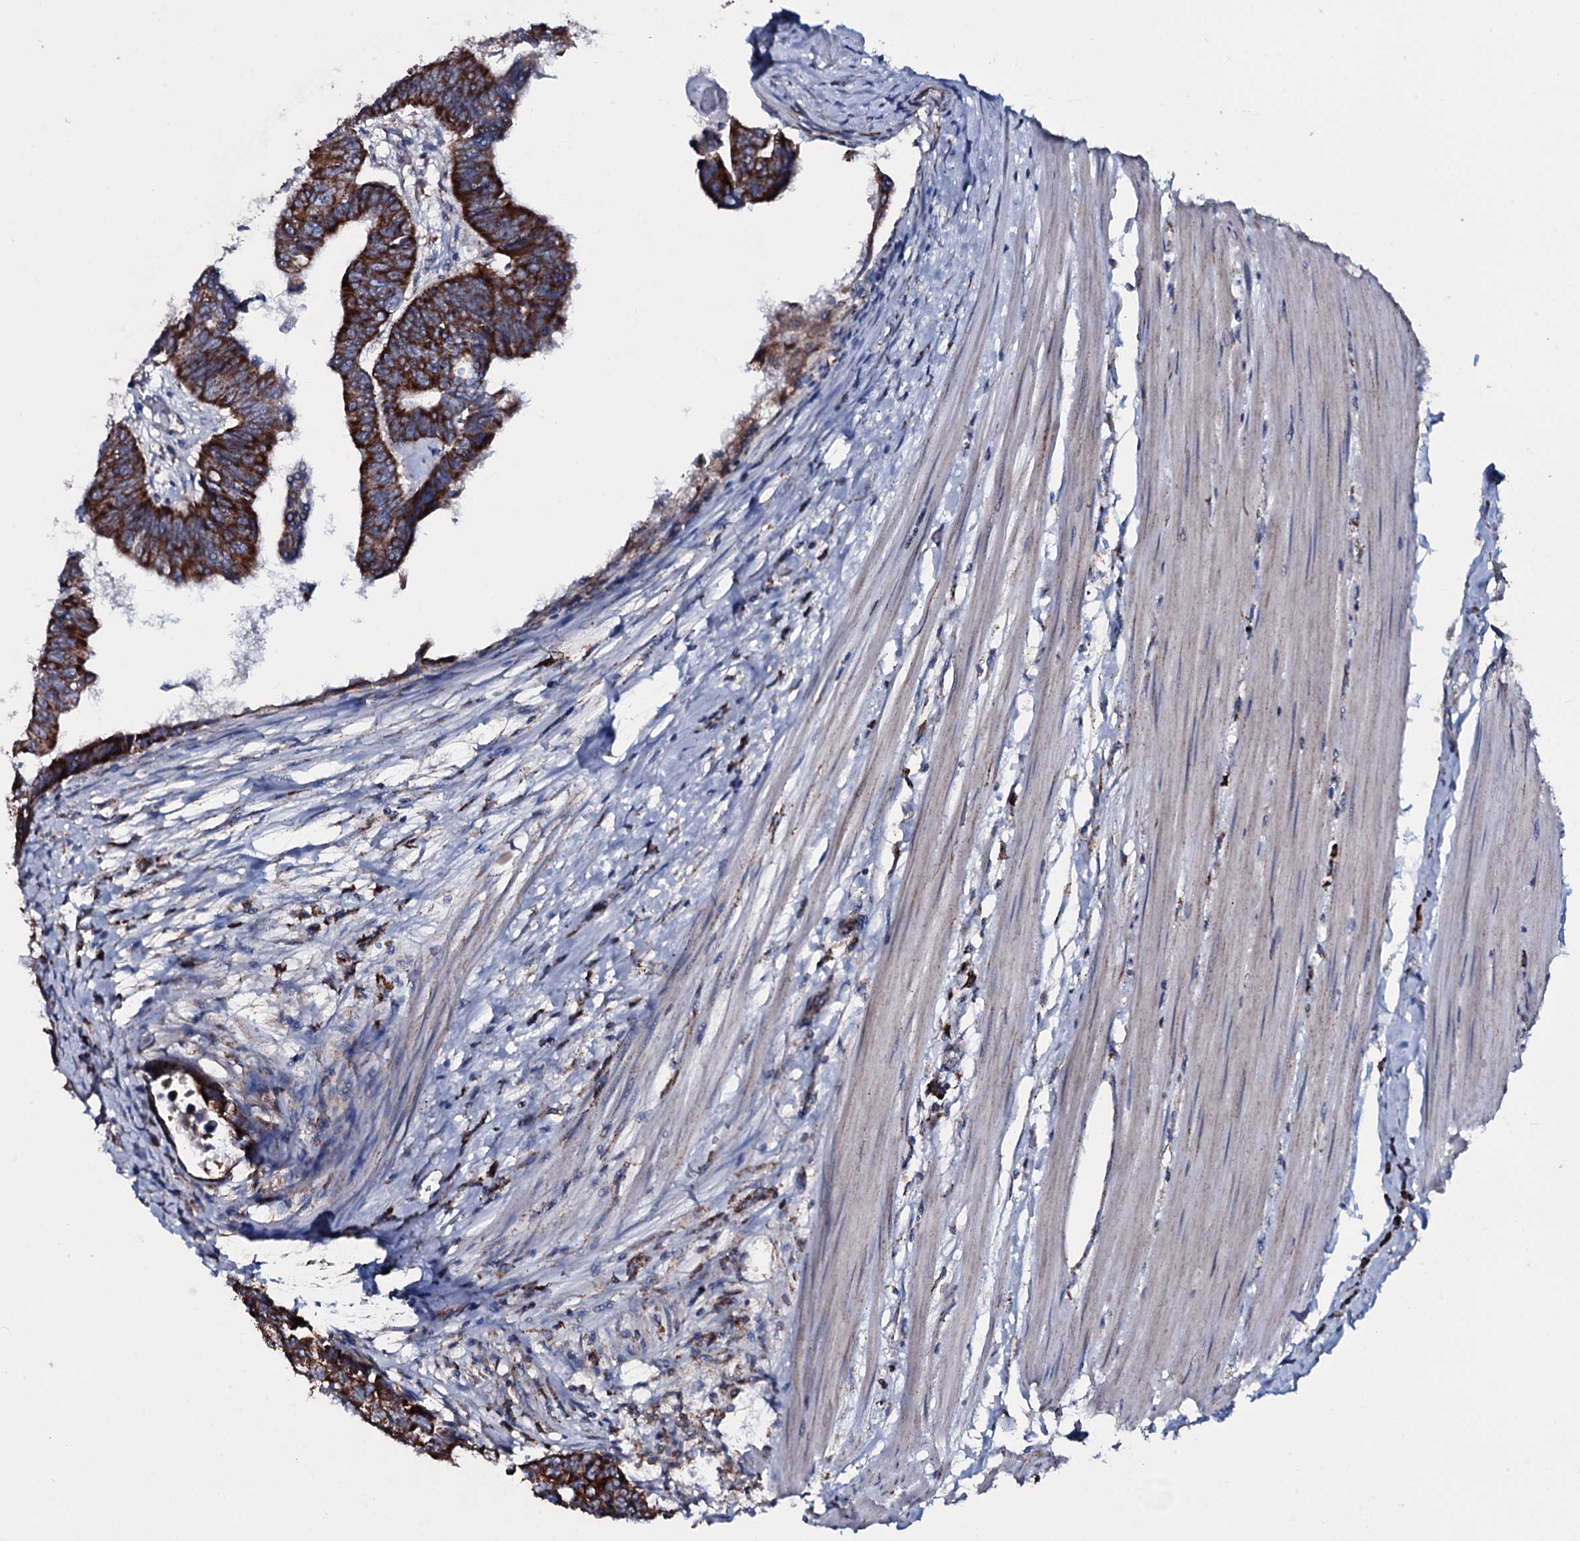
{"staining": {"intensity": "strong", "quantity": ">75%", "location": "cytoplasmic/membranous"}, "tissue": "colorectal cancer", "cell_type": "Tumor cells", "image_type": "cancer", "snomed": [{"axis": "morphology", "description": "Adenocarcinoma, NOS"}, {"axis": "topography", "description": "Rectum"}], "caption": "A histopathology image showing strong cytoplasmic/membranous staining in about >75% of tumor cells in colorectal adenocarcinoma, as visualized by brown immunohistochemical staining.", "gene": "MRPS35", "patient": {"sex": "female", "age": 65}}